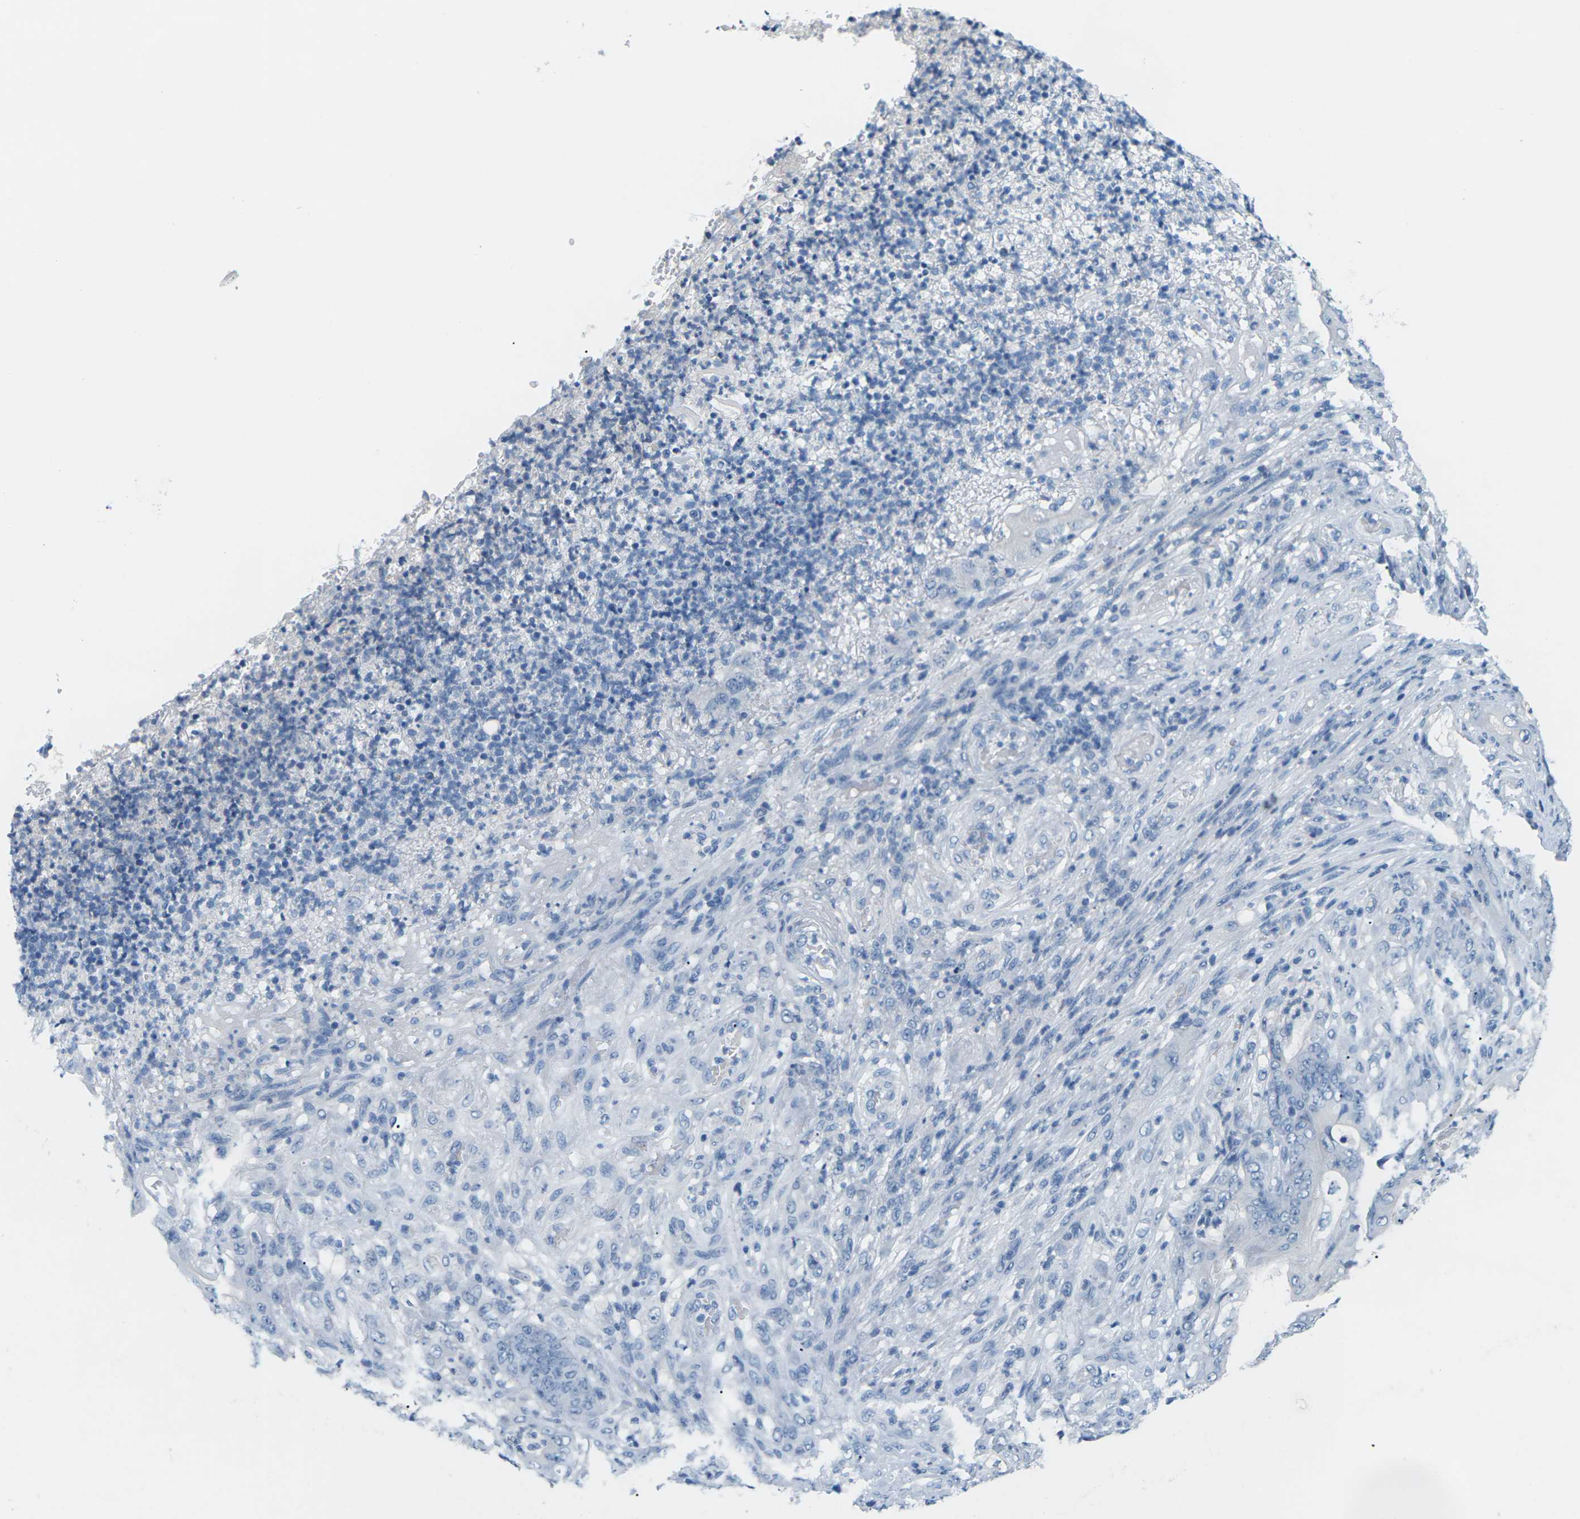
{"staining": {"intensity": "negative", "quantity": "none", "location": "none"}, "tissue": "stomach cancer", "cell_type": "Tumor cells", "image_type": "cancer", "snomed": [{"axis": "morphology", "description": "Adenocarcinoma, NOS"}, {"axis": "topography", "description": "Stomach"}], "caption": "Human stomach cancer (adenocarcinoma) stained for a protein using immunohistochemistry (IHC) reveals no staining in tumor cells.", "gene": "SLC12A1", "patient": {"sex": "female", "age": 73}}